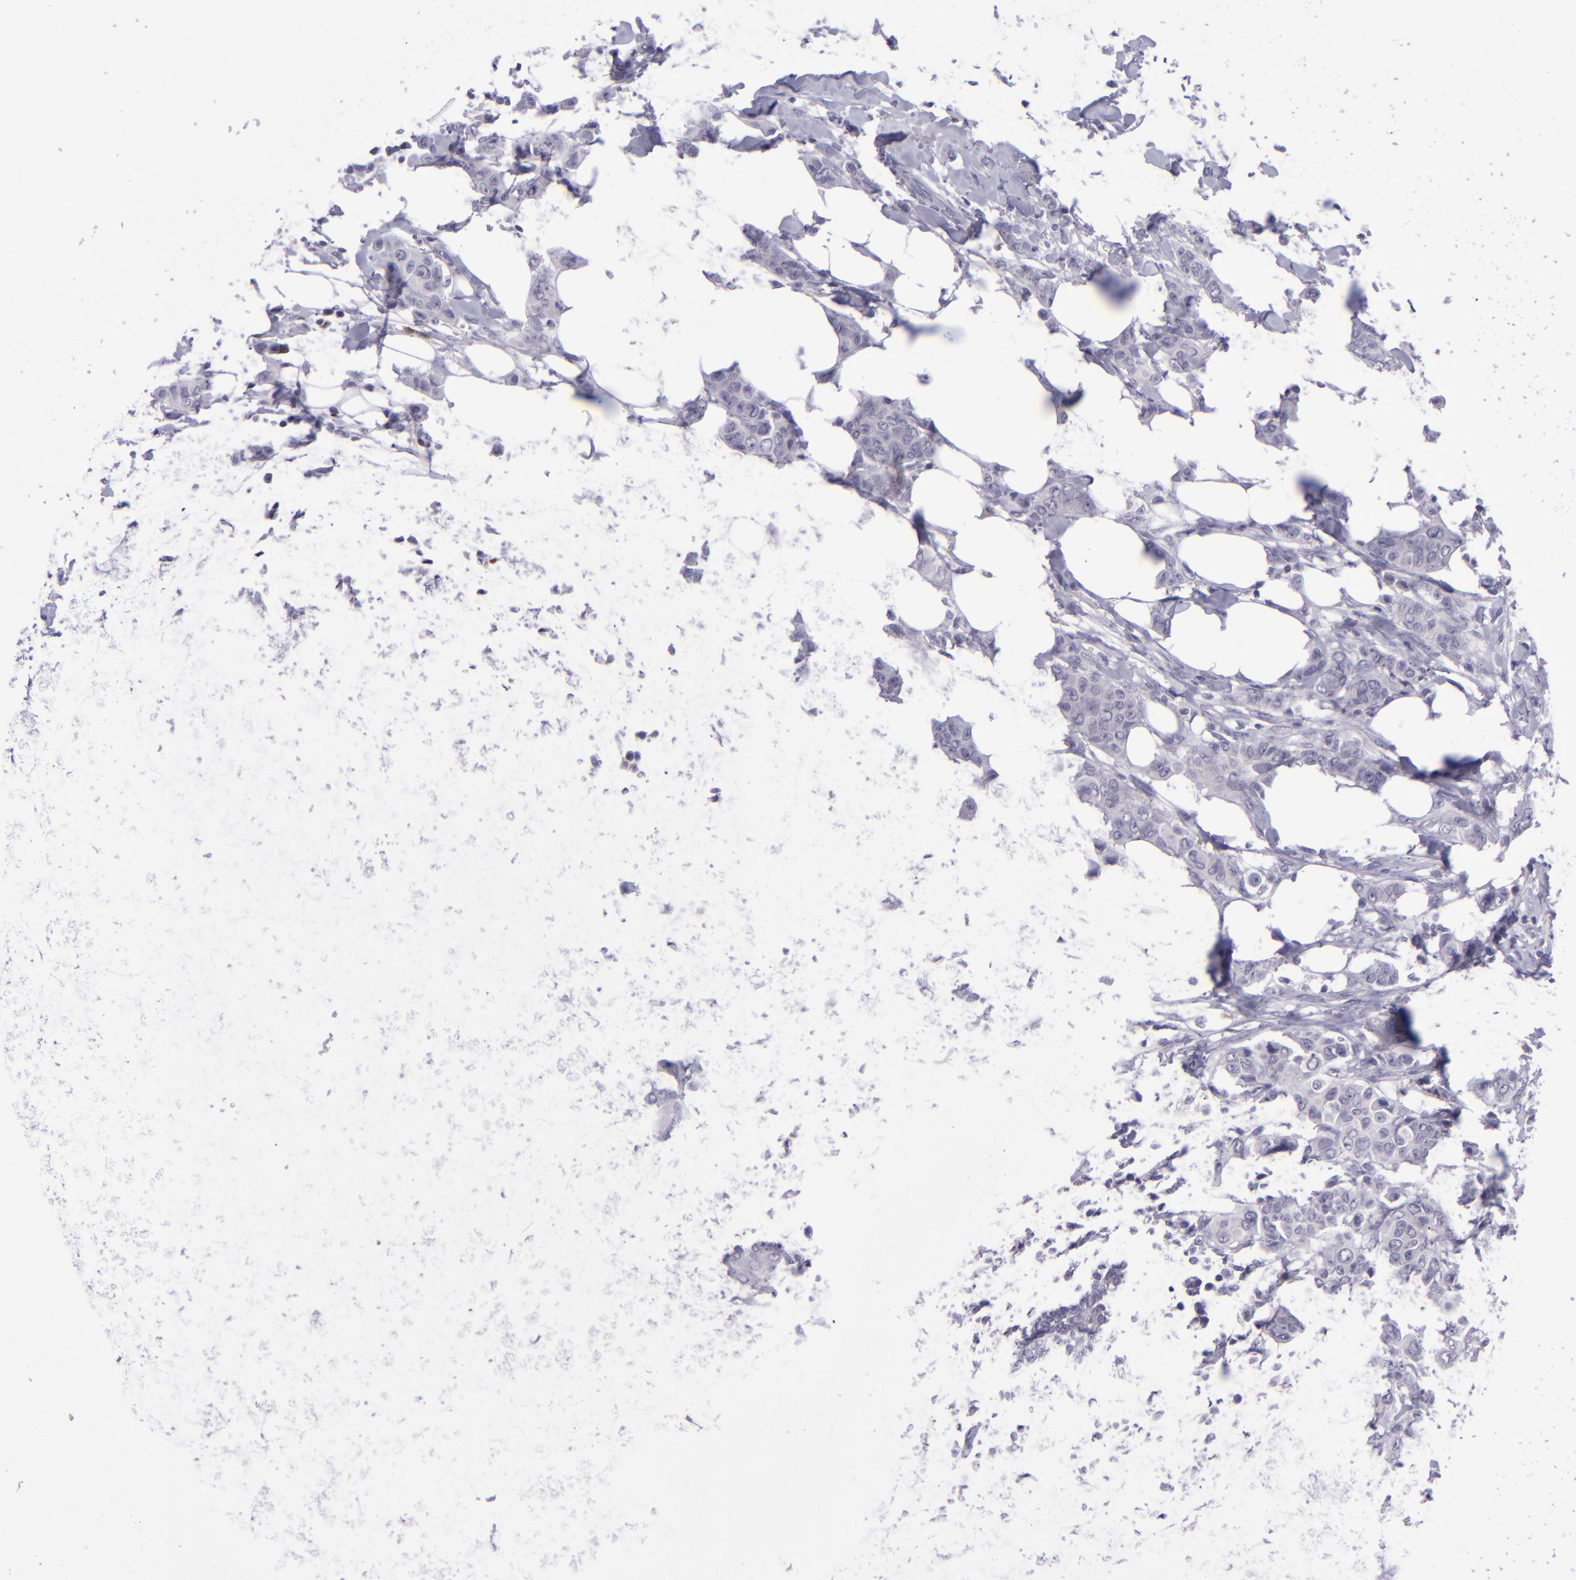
{"staining": {"intensity": "negative", "quantity": "none", "location": "none"}, "tissue": "breast cancer", "cell_type": "Tumor cells", "image_type": "cancer", "snomed": [{"axis": "morphology", "description": "Duct carcinoma"}, {"axis": "topography", "description": "Breast"}], "caption": "Tumor cells show no significant protein expression in breast cancer. (DAB (3,3'-diaminobenzidine) immunohistochemistry (IHC) with hematoxylin counter stain).", "gene": "POU2F2", "patient": {"sex": "female", "age": 40}}